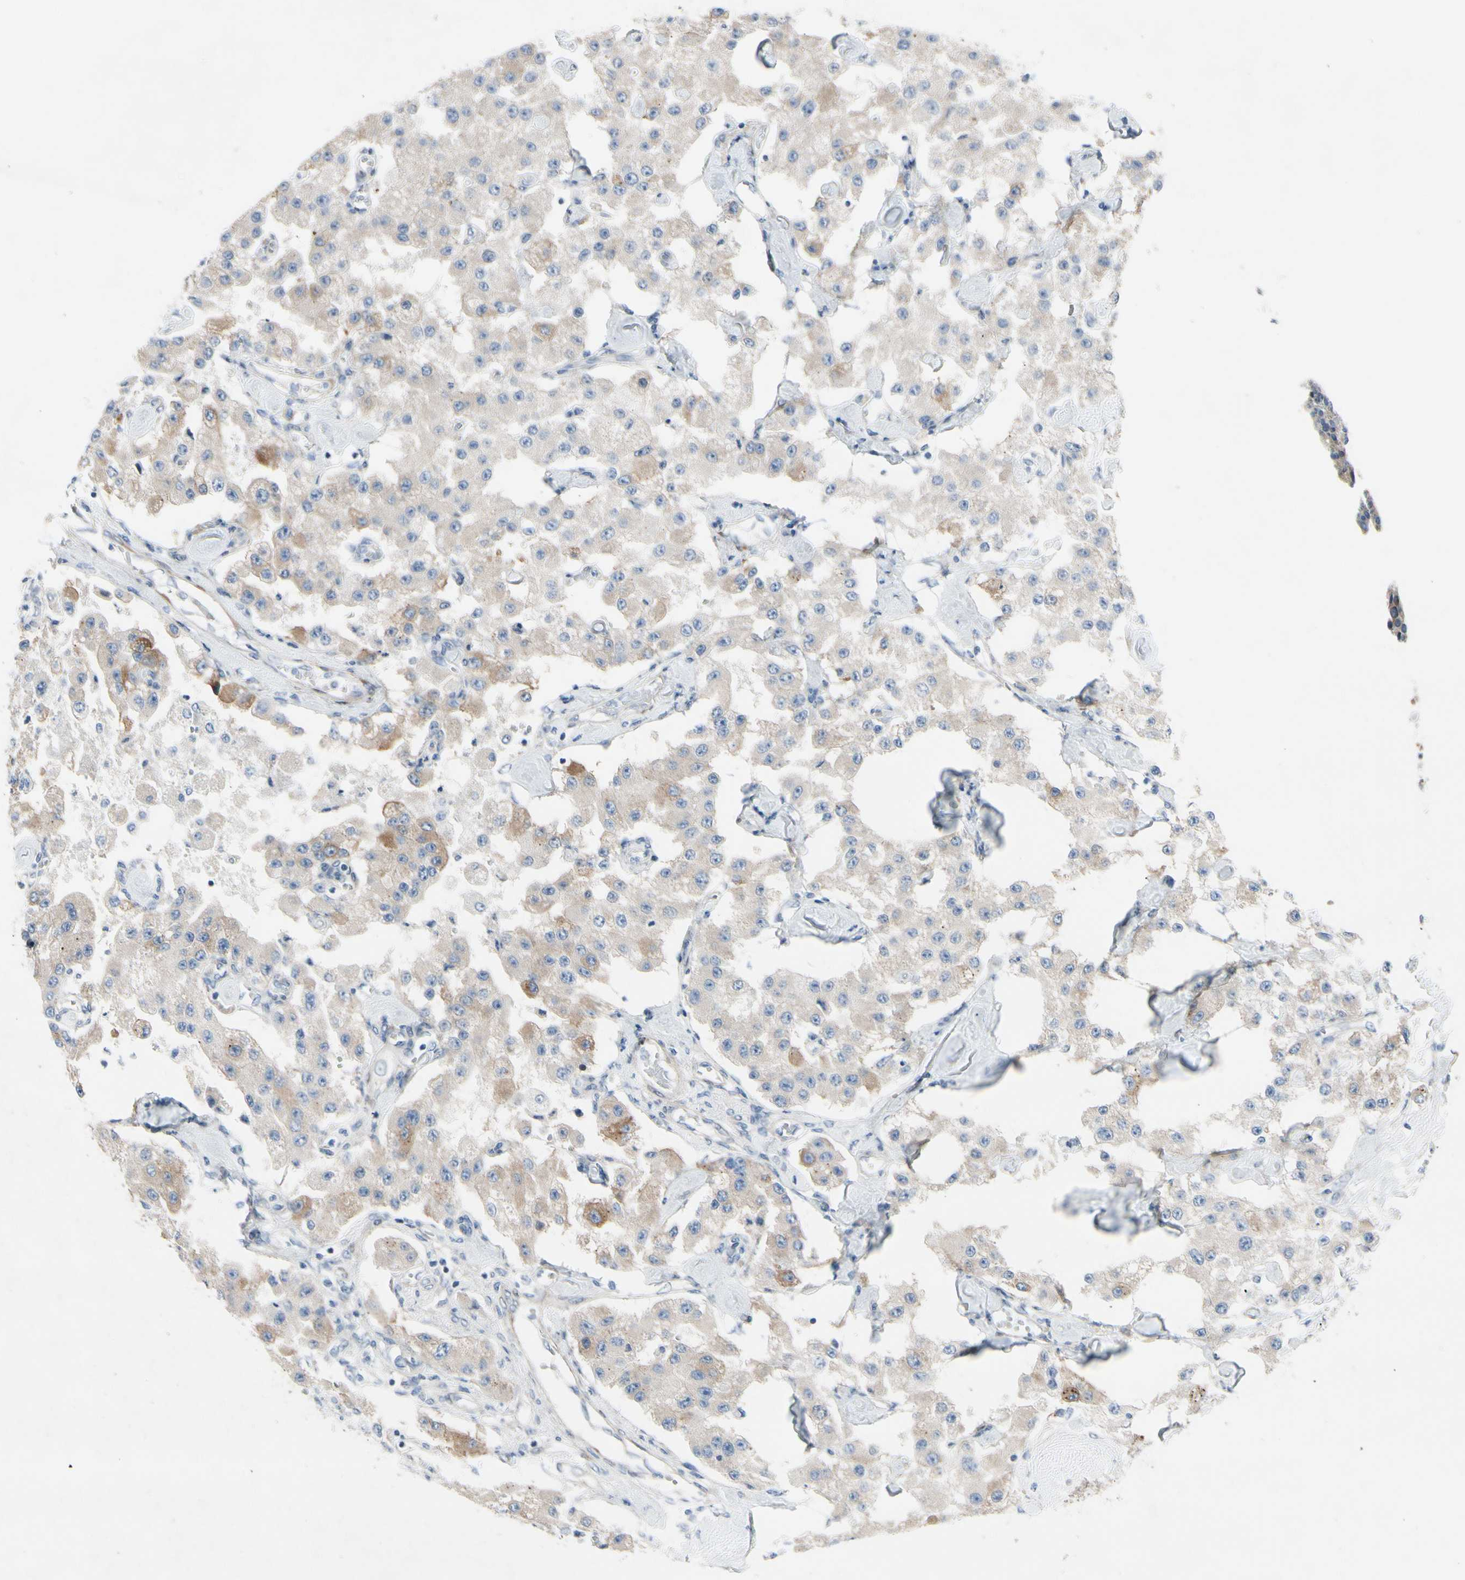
{"staining": {"intensity": "weak", "quantity": ">75%", "location": "cytoplasmic/membranous"}, "tissue": "carcinoid", "cell_type": "Tumor cells", "image_type": "cancer", "snomed": [{"axis": "morphology", "description": "Carcinoid, malignant, NOS"}, {"axis": "topography", "description": "Pancreas"}], "caption": "Weak cytoplasmic/membranous expression is identified in approximately >75% of tumor cells in carcinoid (malignant).", "gene": "MAP2", "patient": {"sex": "male", "age": 41}}